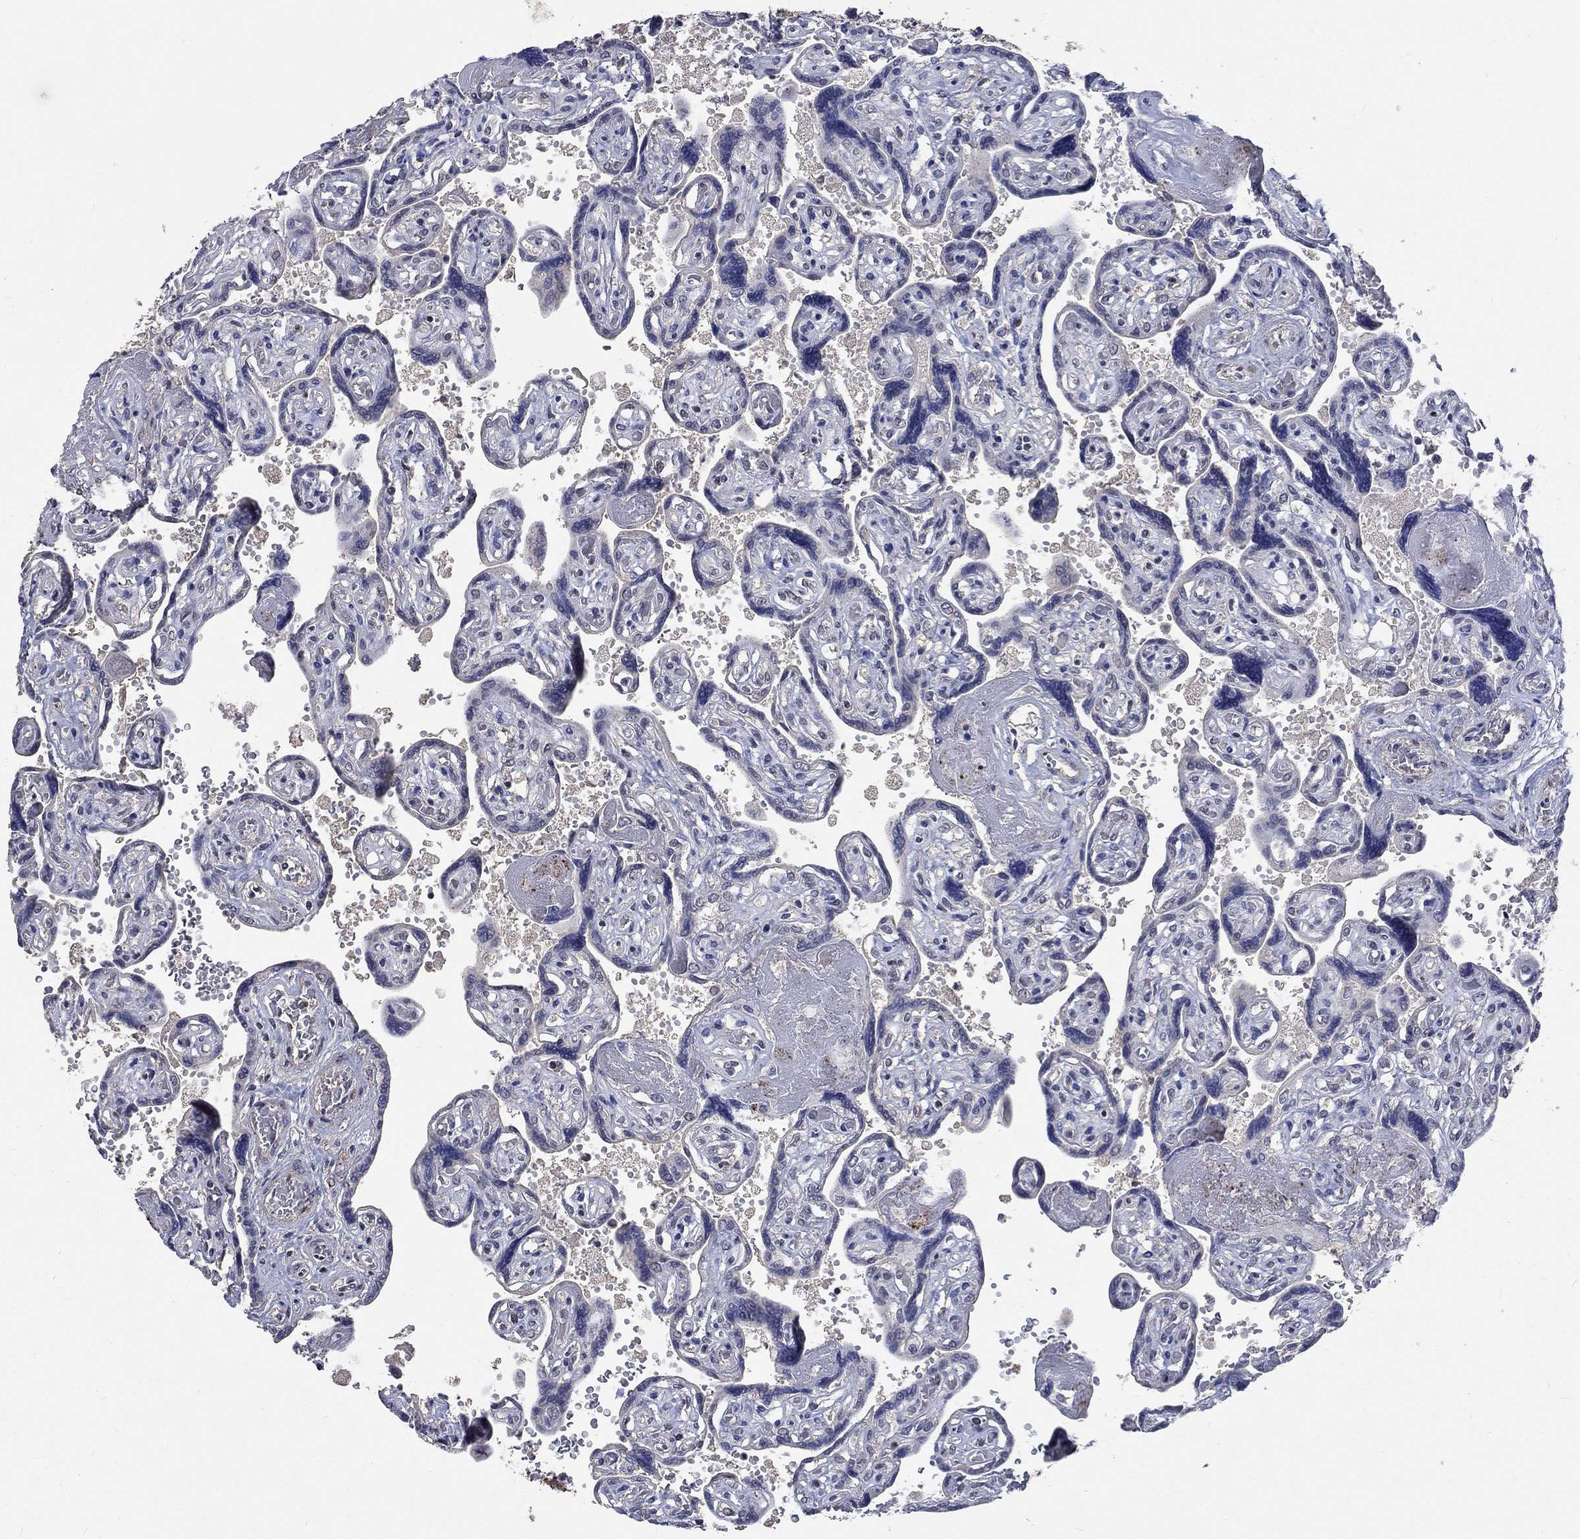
{"staining": {"intensity": "negative", "quantity": "none", "location": "none"}, "tissue": "placenta", "cell_type": "Decidual cells", "image_type": "normal", "snomed": [{"axis": "morphology", "description": "Normal tissue, NOS"}, {"axis": "topography", "description": "Placenta"}], "caption": "Protein analysis of normal placenta demonstrates no significant staining in decidual cells.", "gene": "ZBTB18", "patient": {"sex": "female", "age": 32}}